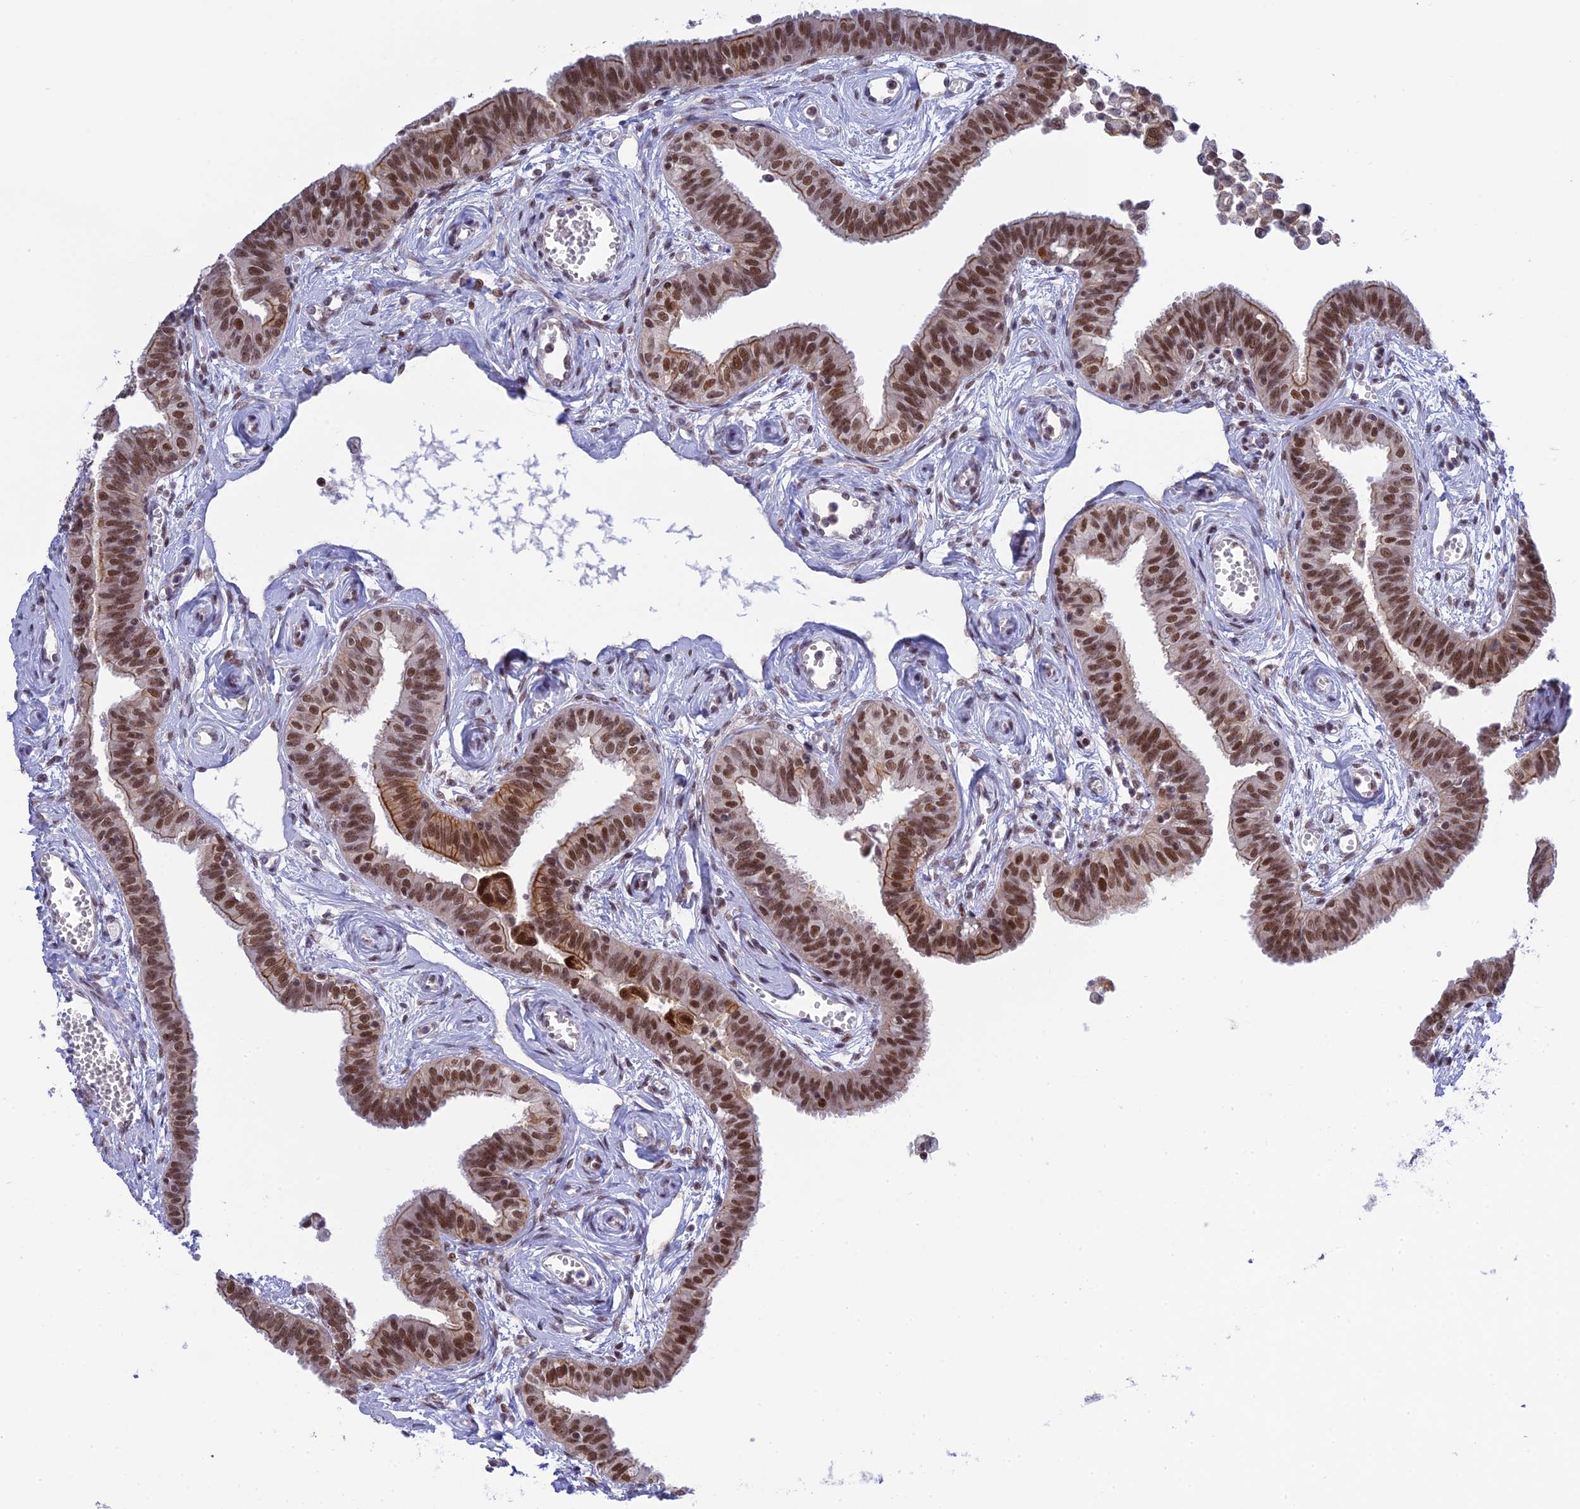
{"staining": {"intensity": "strong", "quantity": ">75%", "location": "cytoplasmic/membranous,nuclear"}, "tissue": "fallopian tube", "cell_type": "Glandular cells", "image_type": "normal", "snomed": [{"axis": "morphology", "description": "Normal tissue, NOS"}, {"axis": "morphology", "description": "Carcinoma, NOS"}, {"axis": "topography", "description": "Fallopian tube"}, {"axis": "topography", "description": "Ovary"}], "caption": "This histopathology image demonstrates immunohistochemistry staining of normal fallopian tube, with high strong cytoplasmic/membranous,nuclear staining in approximately >75% of glandular cells.", "gene": "TCEA1", "patient": {"sex": "female", "age": 59}}